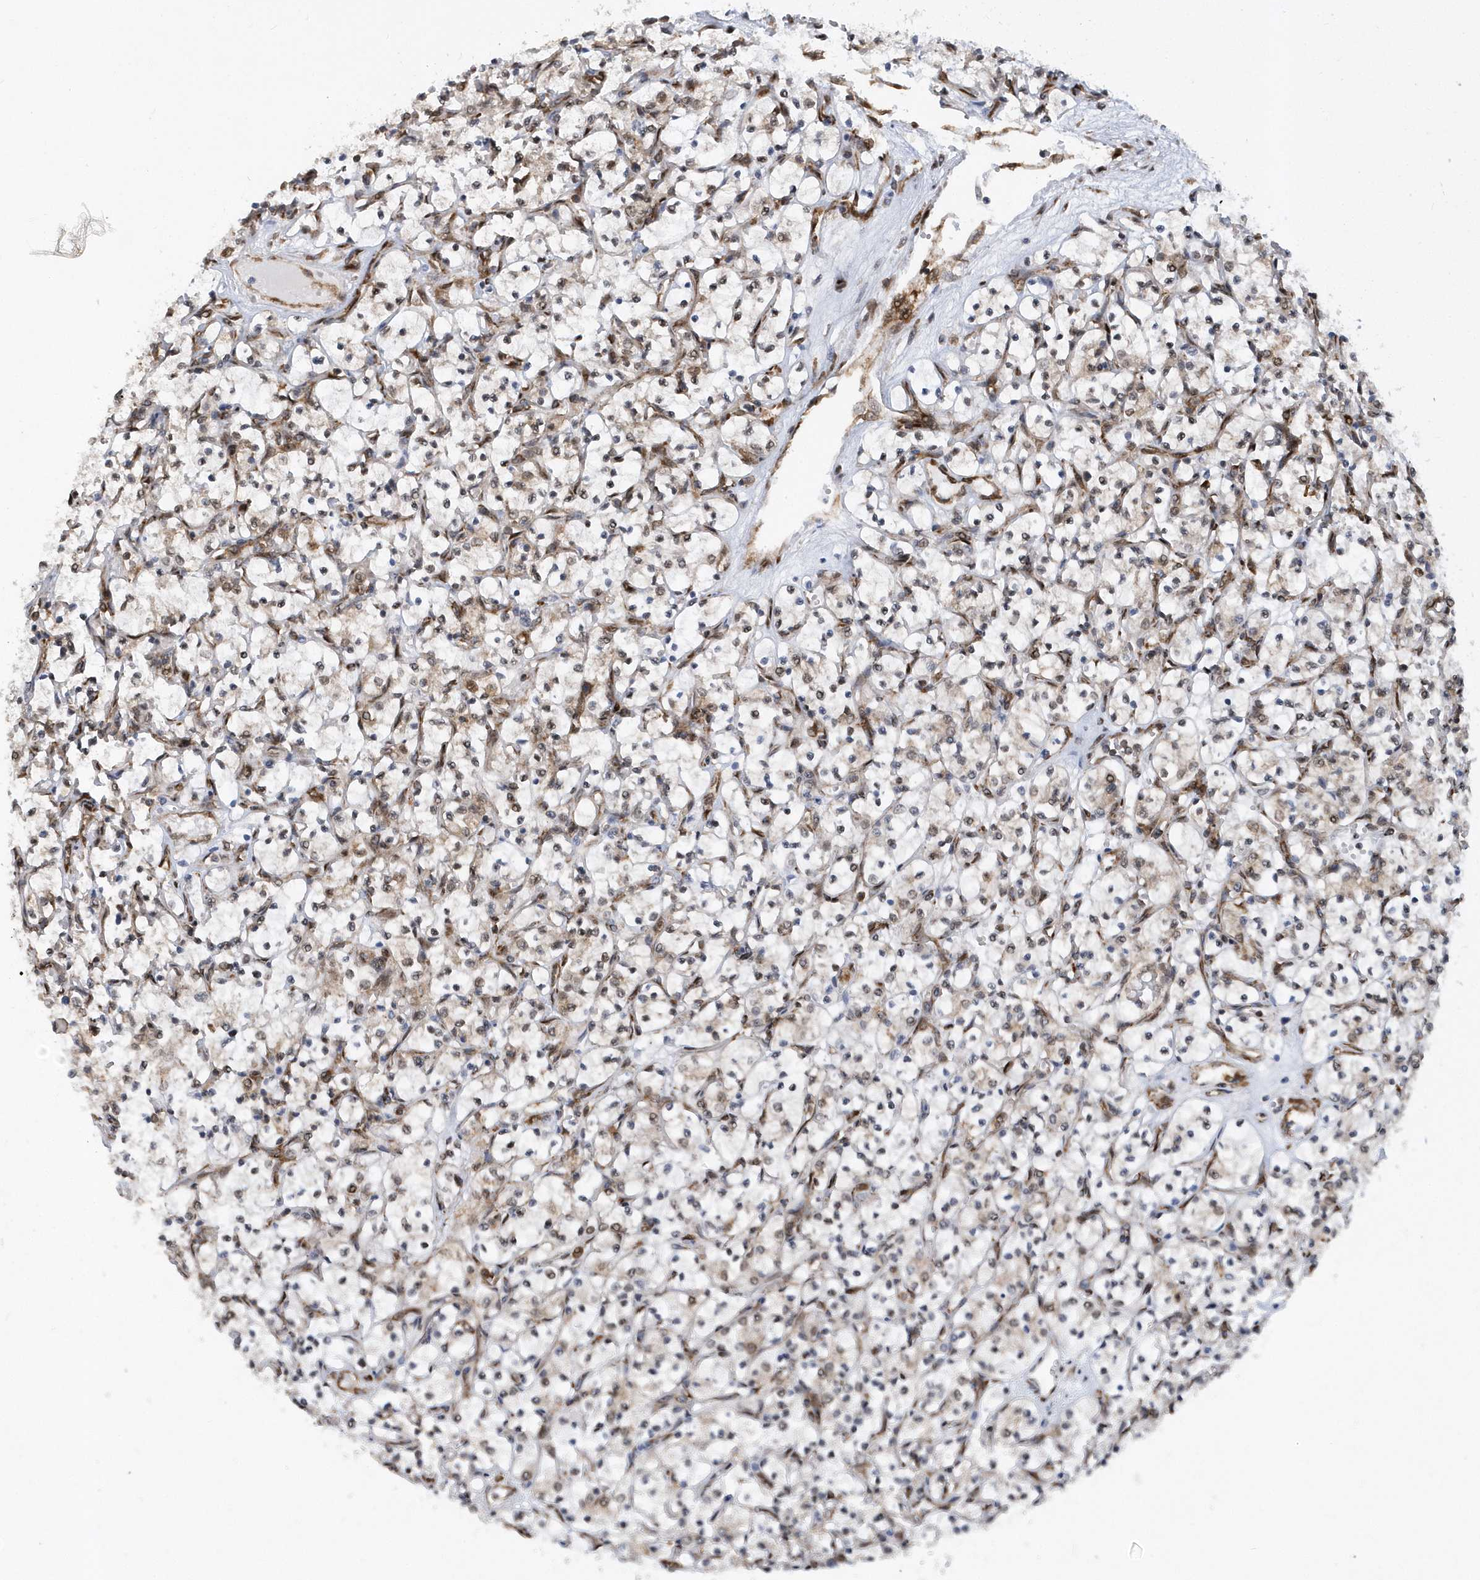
{"staining": {"intensity": "negative", "quantity": "none", "location": "none"}, "tissue": "renal cancer", "cell_type": "Tumor cells", "image_type": "cancer", "snomed": [{"axis": "morphology", "description": "Adenocarcinoma, NOS"}, {"axis": "topography", "description": "Kidney"}], "caption": "An image of human adenocarcinoma (renal) is negative for staining in tumor cells.", "gene": "PHF1", "patient": {"sex": "female", "age": 69}}